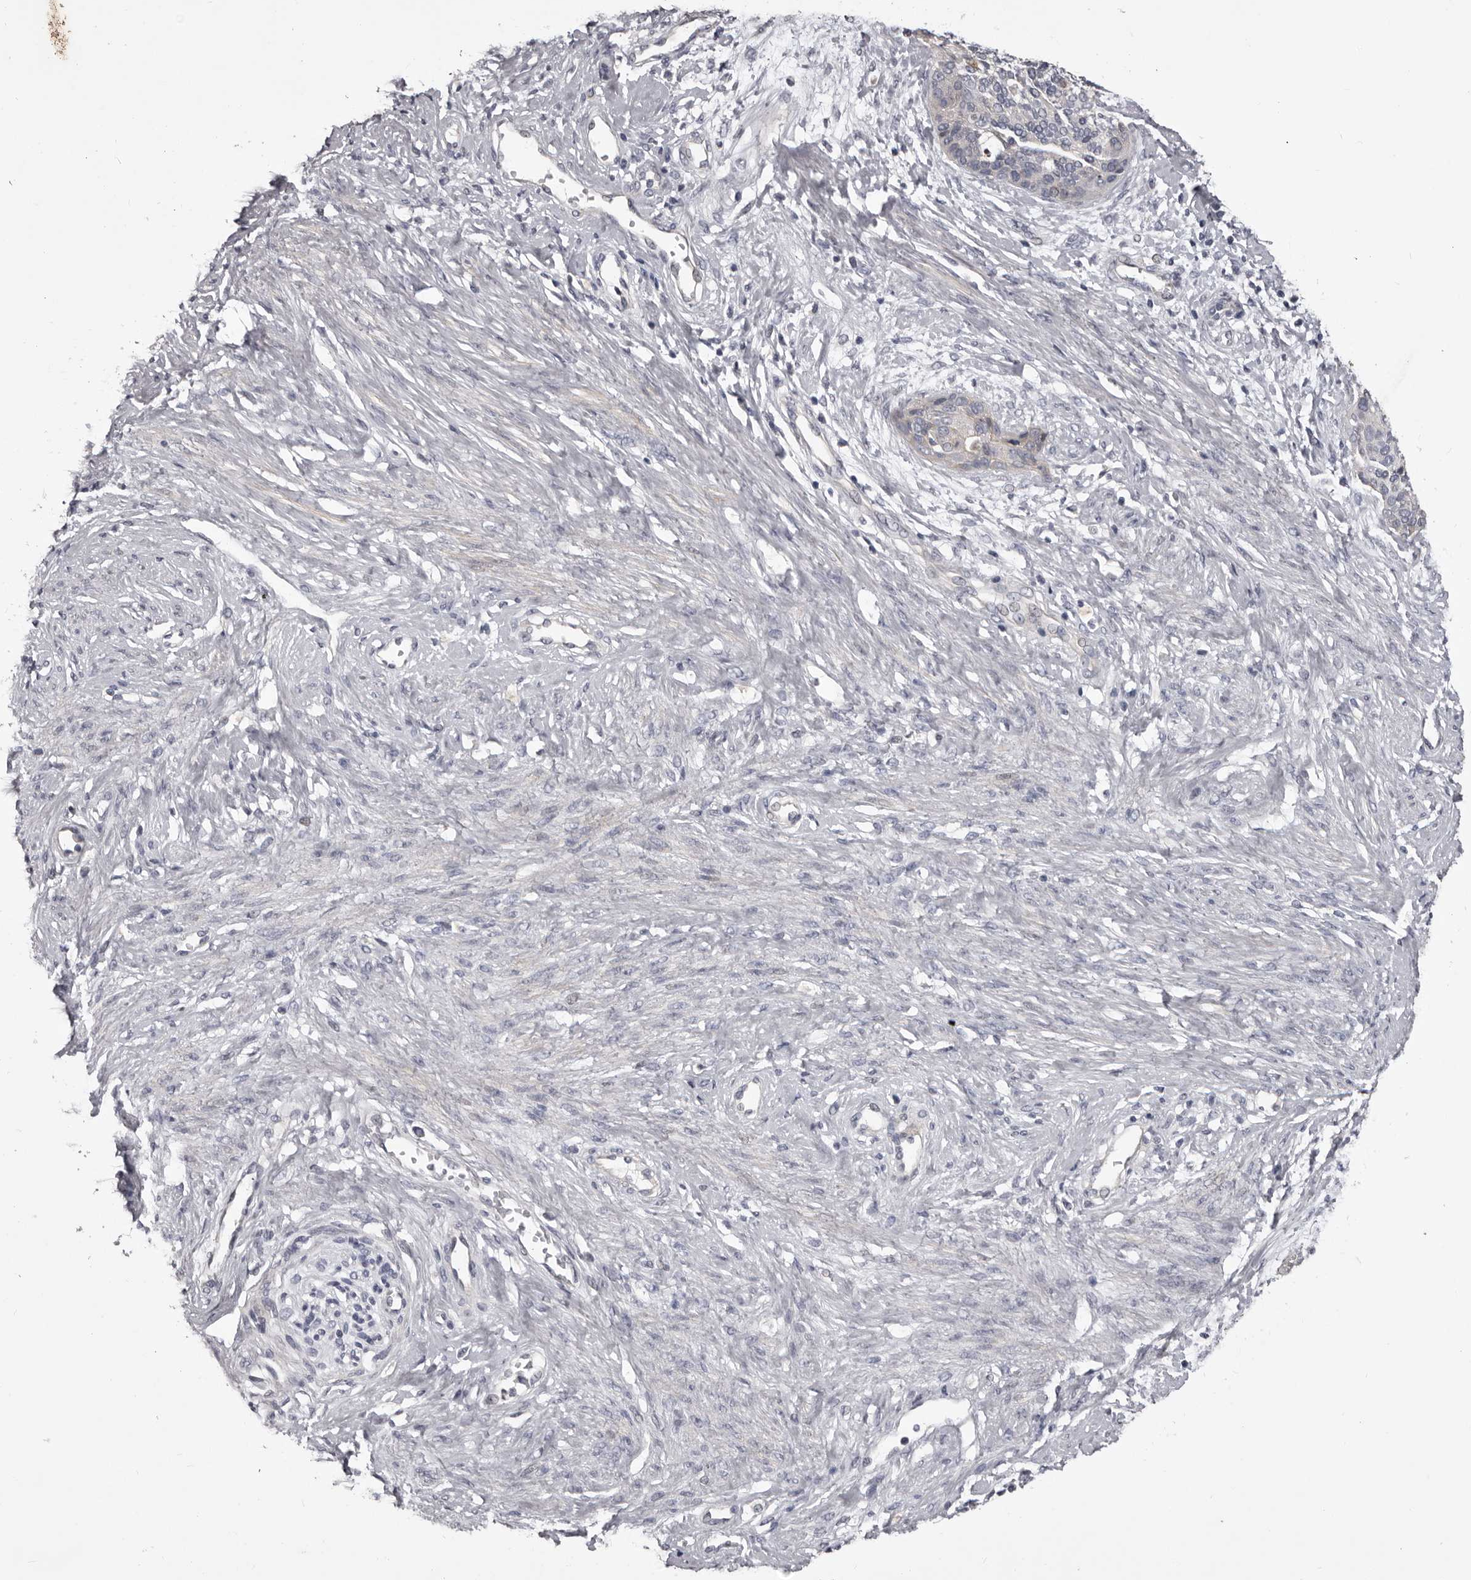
{"staining": {"intensity": "negative", "quantity": "none", "location": "none"}, "tissue": "cervical cancer", "cell_type": "Tumor cells", "image_type": "cancer", "snomed": [{"axis": "morphology", "description": "Squamous cell carcinoma, NOS"}, {"axis": "topography", "description": "Cervix"}], "caption": "A high-resolution image shows immunohistochemistry staining of cervical cancer (squamous cell carcinoma), which exhibits no significant positivity in tumor cells. The staining is performed using DAB (3,3'-diaminobenzidine) brown chromogen with nuclei counter-stained in using hematoxylin.", "gene": "LPAR6", "patient": {"sex": "female", "age": 37}}